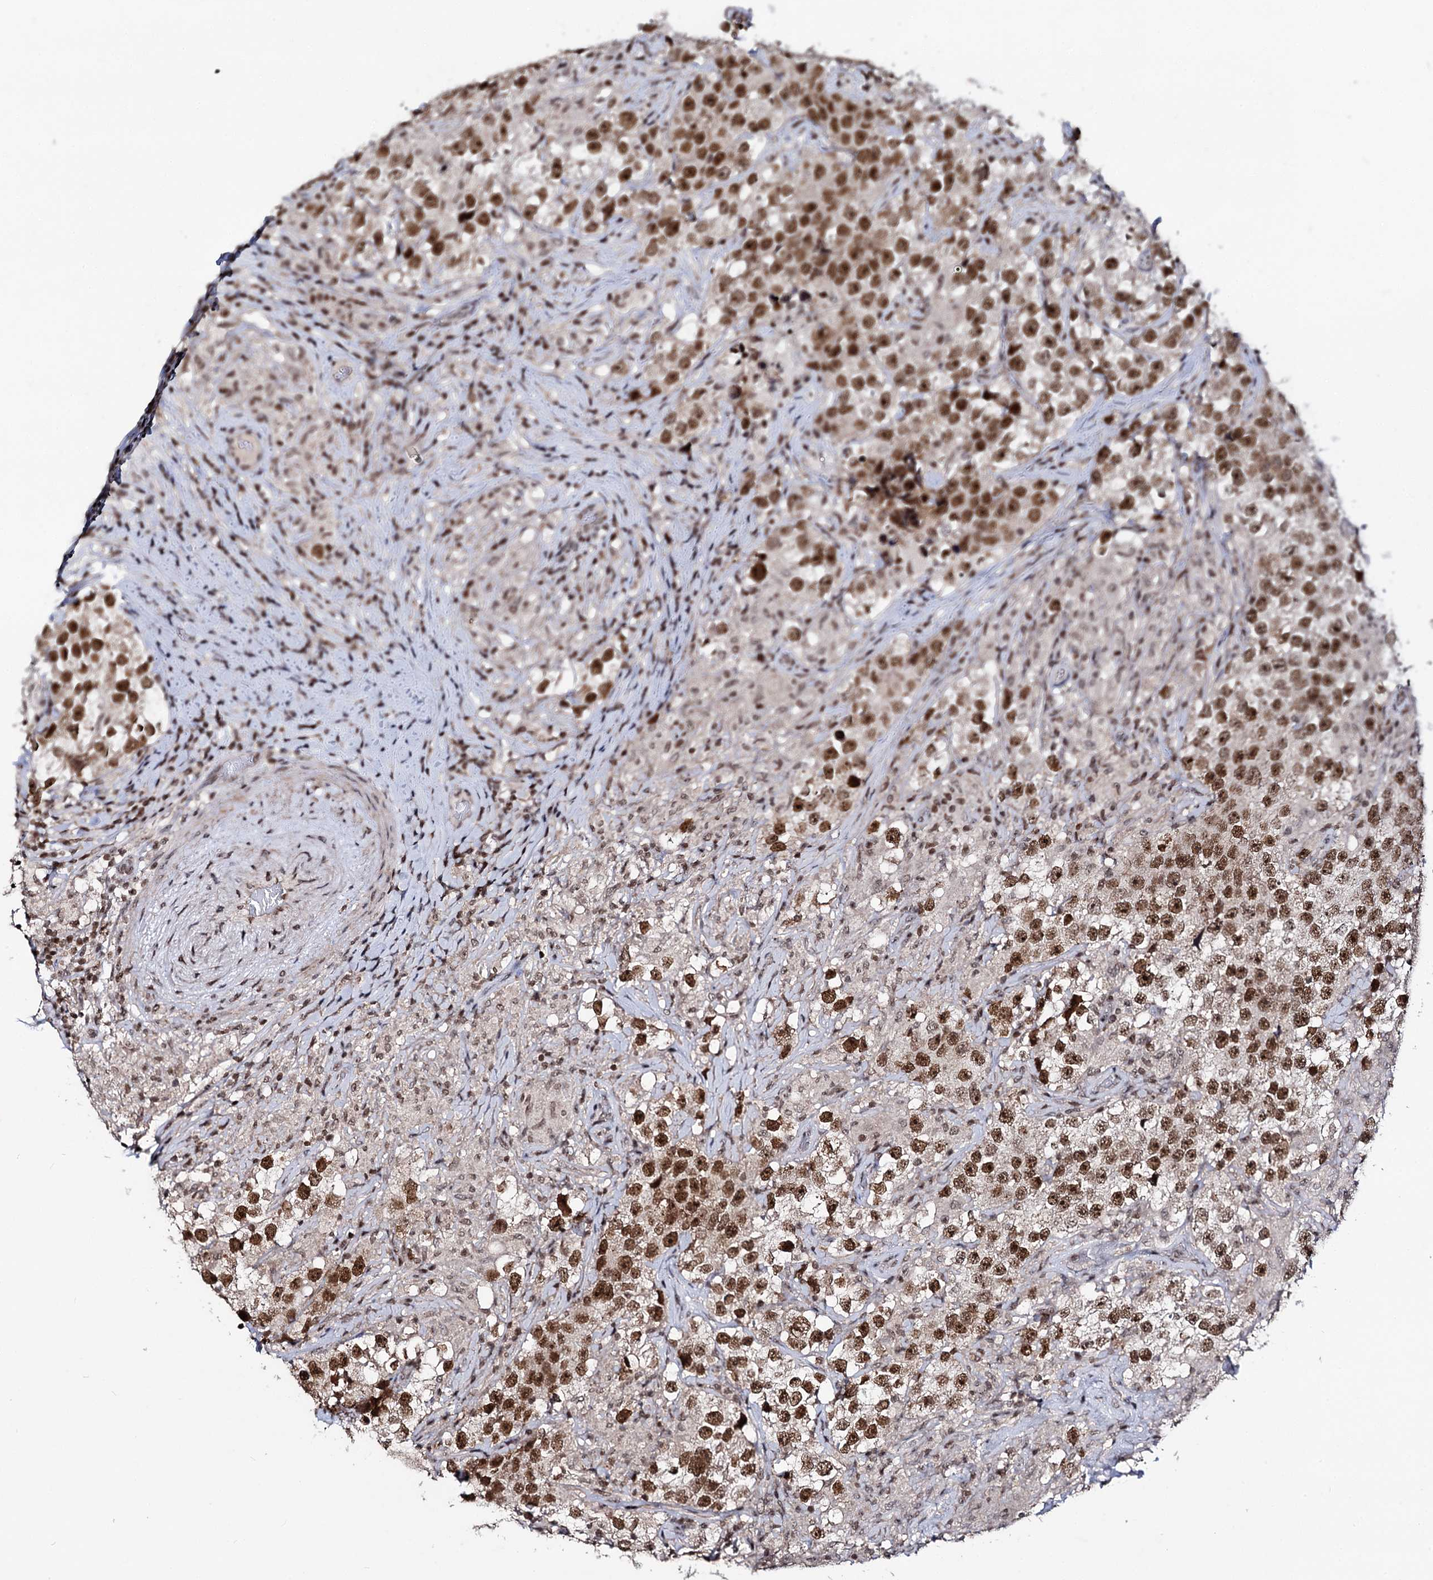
{"staining": {"intensity": "strong", "quantity": ">75%", "location": "nuclear"}, "tissue": "testis cancer", "cell_type": "Tumor cells", "image_type": "cancer", "snomed": [{"axis": "morphology", "description": "Seminoma, NOS"}, {"axis": "topography", "description": "Testis"}], "caption": "Immunohistochemical staining of human testis cancer displays high levels of strong nuclear protein staining in approximately >75% of tumor cells. (DAB IHC with brightfield microscopy, high magnification).", "gene": "SMCHD1", "patient": {"sex": "male", "age": 46}}